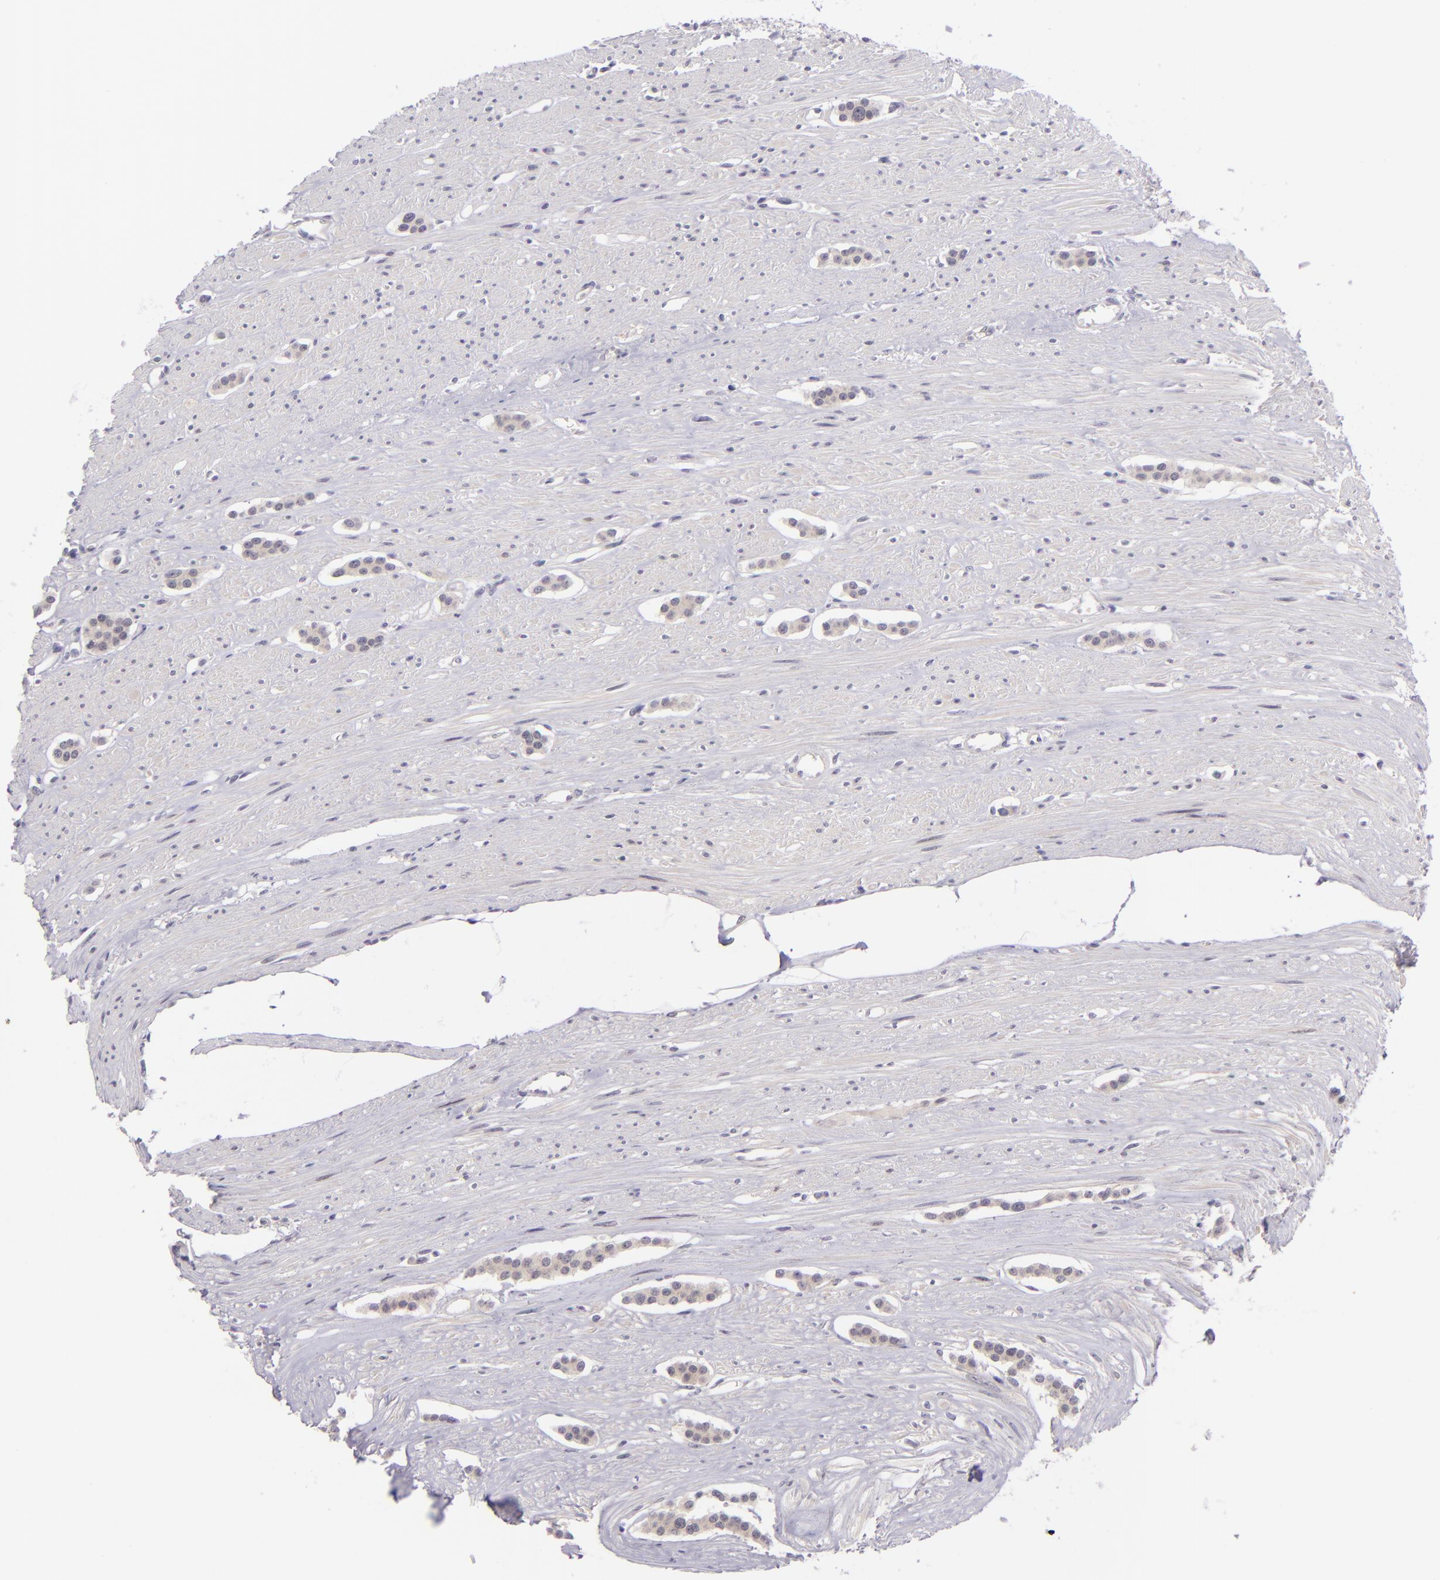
{"staining": {"intensity": "negative", "quantity": "none", "location": "none"}, "tissue": "carcinoid", "cell_type": "Tumor cells", "image_type": "cancer", "snomed": [{"axis": "morphology", "description": "Carcinoid, malignant, NOS"}, {"axis": "topography", "description": "Small intestine"}], "caption": "Malignant carcinoid was stained to show a protein in brown. There is no significant staining in tumor cells. Brightfield microscopy of immunohistochemistry stained with DAB (3,3'-diaminobenzidine) (brown) and hematoxylin (blue), captured at high magnification.", "gene": "CSE1L", "patient": {"sex": "male", "age": 60}}